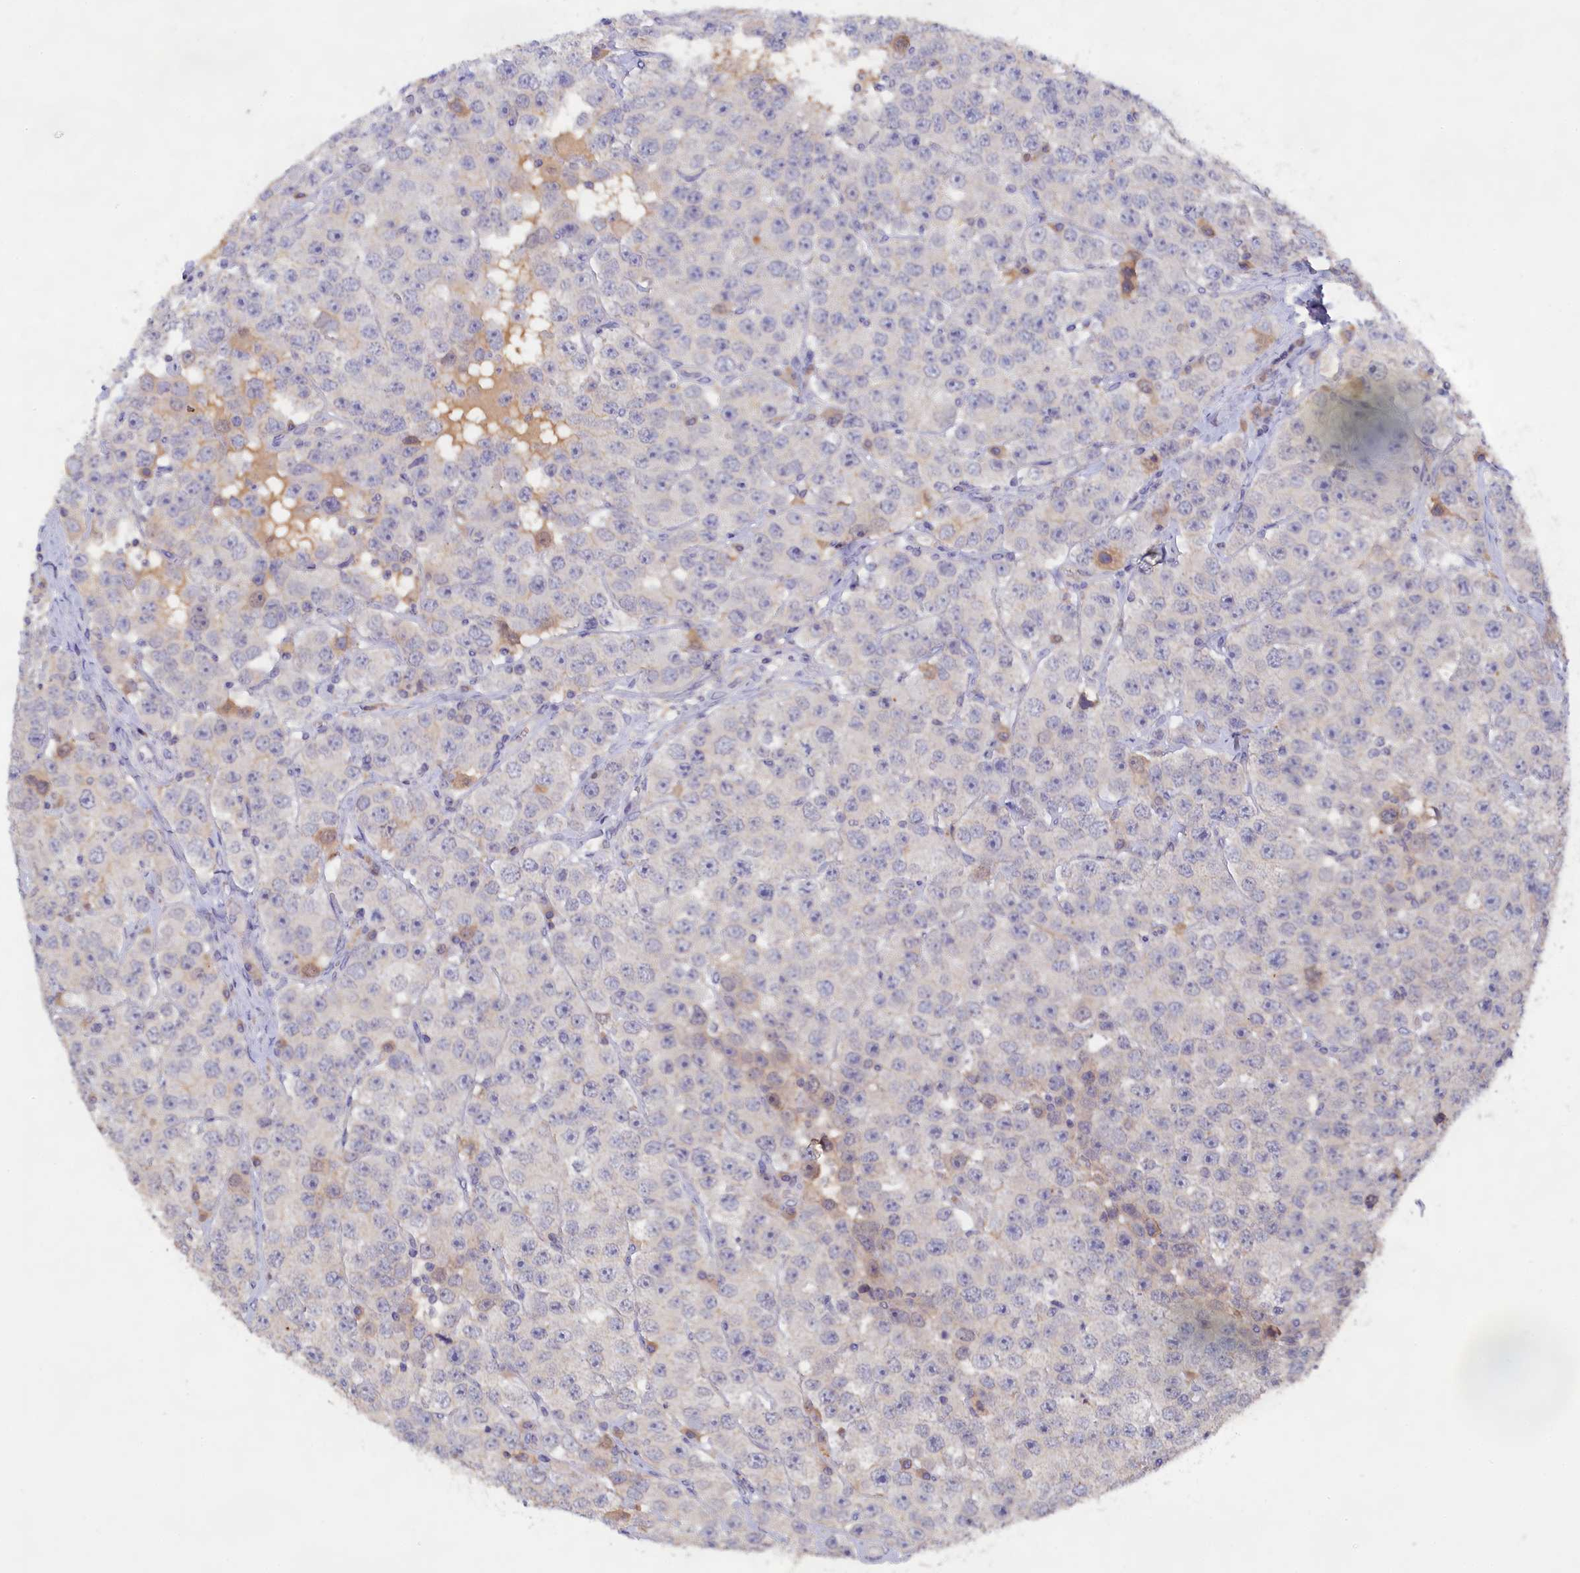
{"staining": {"intensity": "negative", "quantity": "none", "location": "none"}, "tissue": "testis cancer", "cell_type": "Tumor cells", "image_type": "cancer", "snomed": [{"axis": "morphology", "description": "Seminoma, NOS"}, {"axis": "topography", "description": "Testis"}], "caption": "This is an immunohistochemistry histopathology image of testis seminoma. There is no staining in tumor cells.", "gene": "CELF5", "patient": {"sex": "male", "age": 28}}